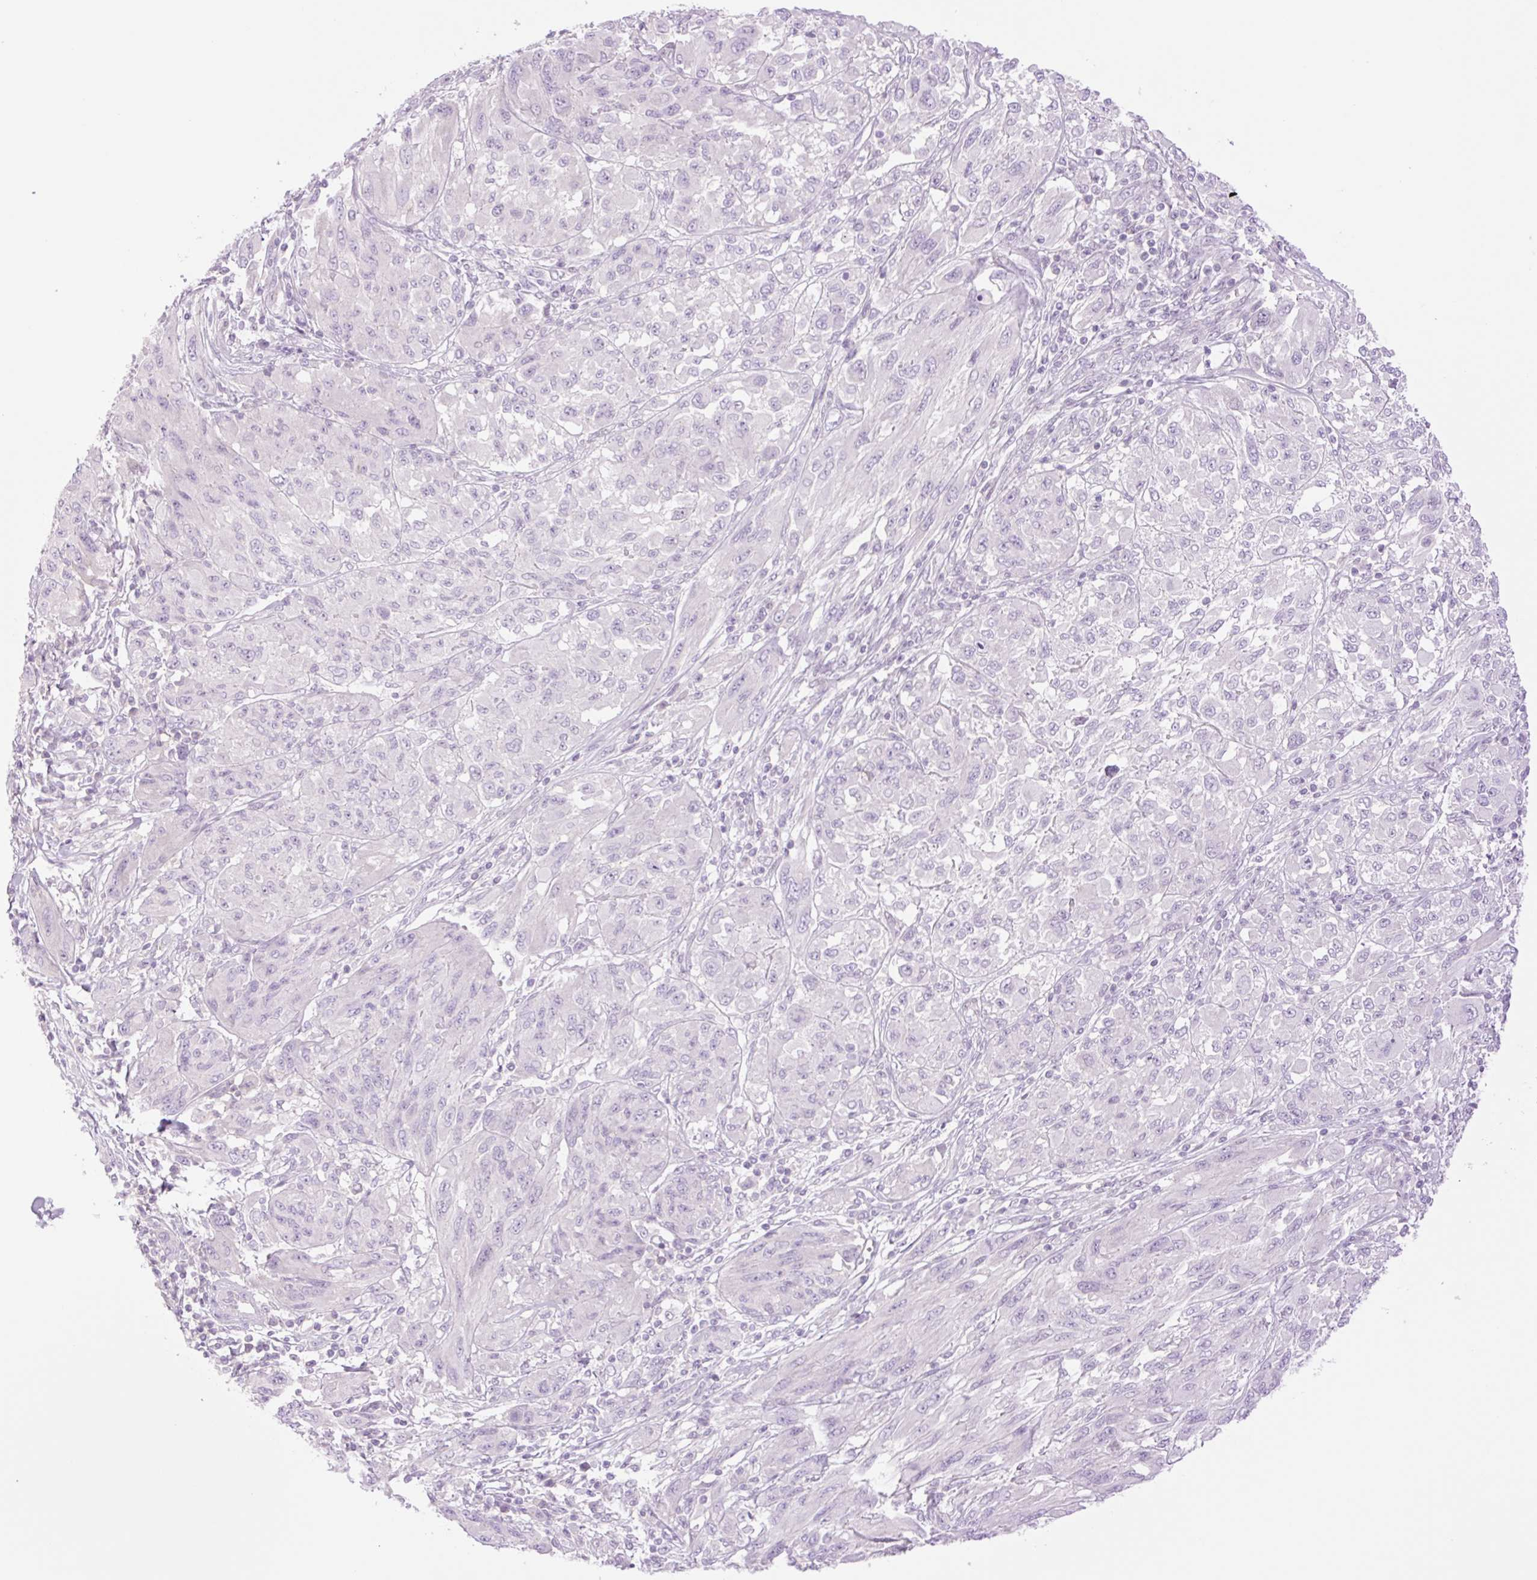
{"staining": {"intensity": "negative", "quantity": "none", "location": "none"}, "tissue": "melanoma", "cell_type": "Tumor cells", "image_type": "cancer", "snomed": [{"axis": "morphology", "description": "Malignant melanoma, NOS"}, {"axis": "topography", "description": "Skin"}], "caption": "A micrograph of melanoma stained for a protein displays no brown staining in tumor cells.", "gene": "TBX15", "patient": {"sex": "female", "age": 91}}